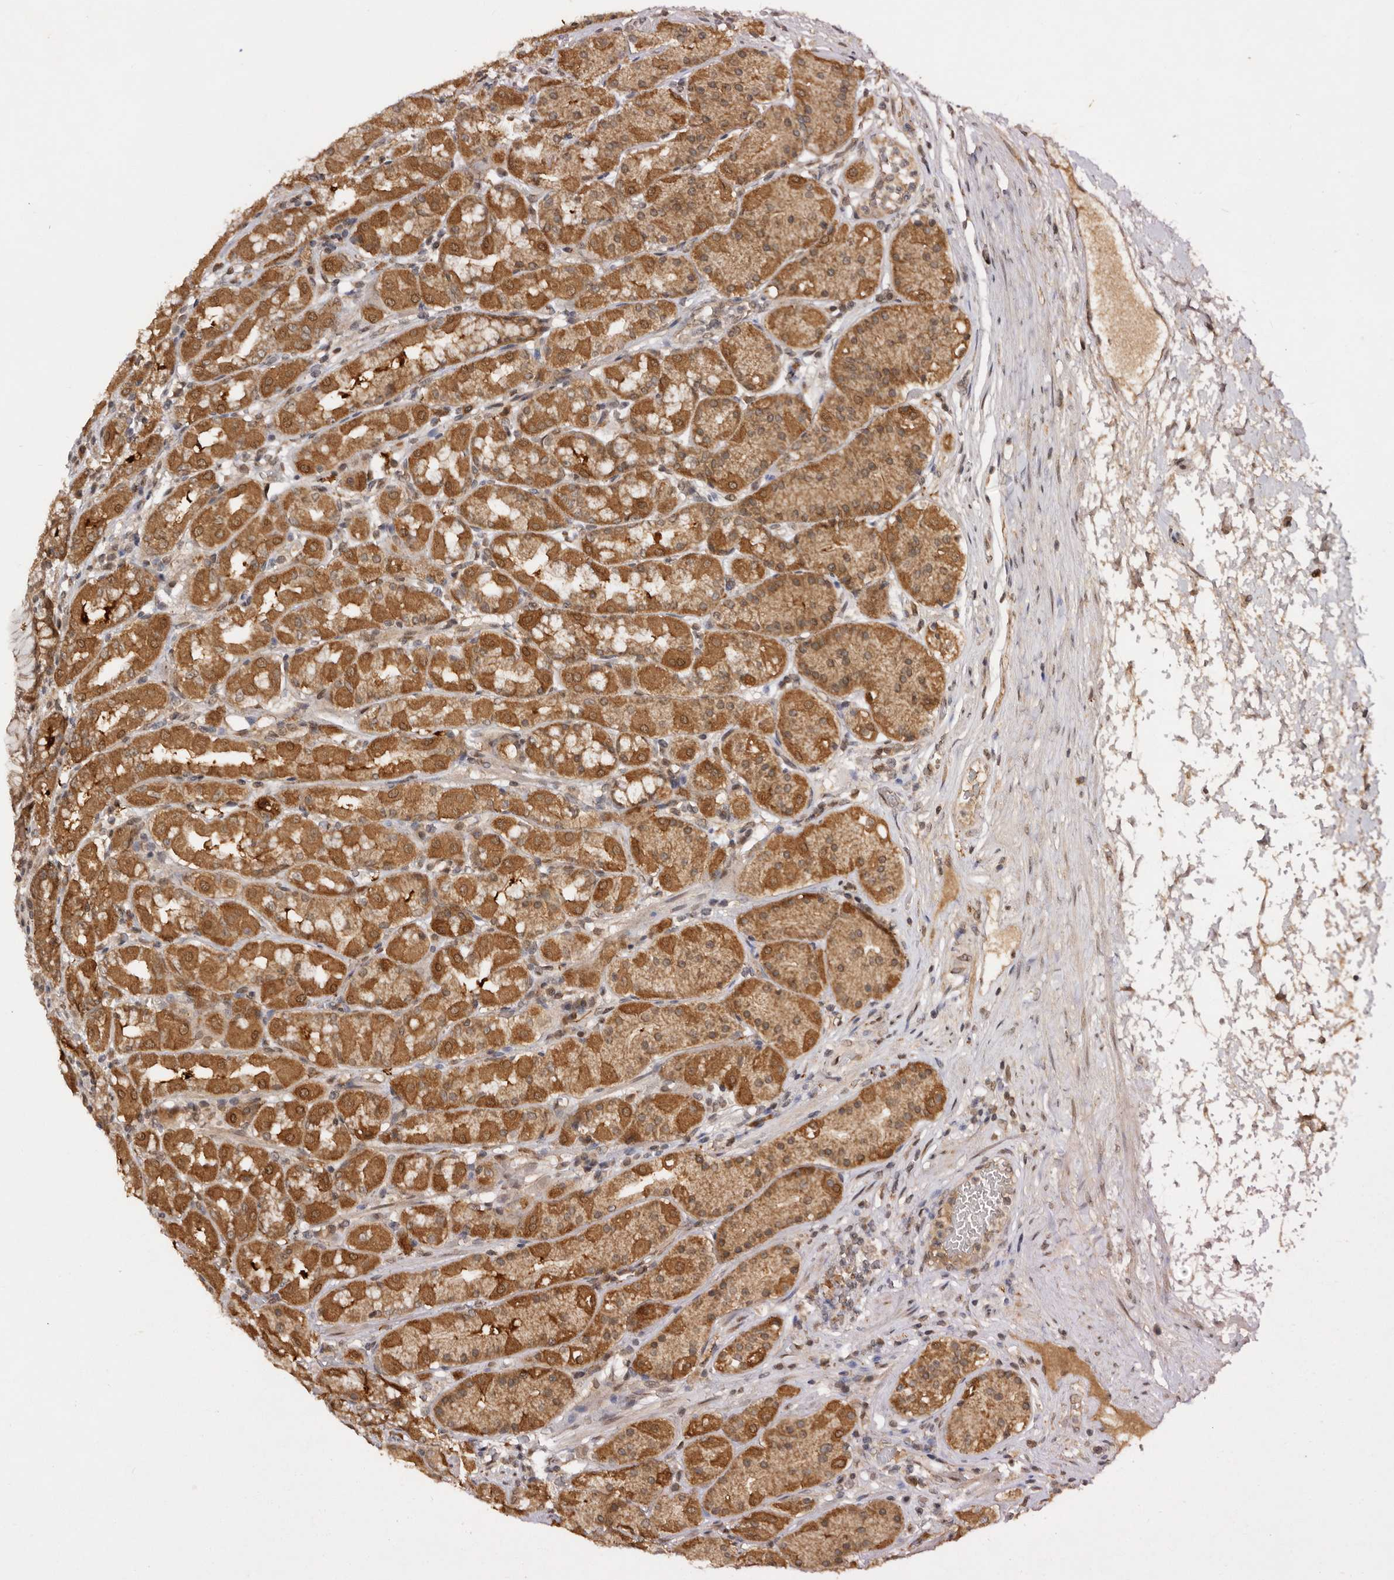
{"staining": {"intensity": "moderate", "quantity": ">75%", "location": "cytoplasmic/membranous,nuclear"}, "tissue": "stomach", "cell_type": "Glandular cells", "image_type": "normal", "snomed": [{"axis": "morphology", "description": "Normal tissue, NOS"}, {"axis": "topography", "description": "Stomach"}, {"axis": "topography", "description": "Stomach, lower"}], "caption": "Benign stomach was stained to show a protein in brown. There is medium levels of moderate cytoplasmic/membranous,nuclear expression in about >75% of glandular cells.", "gene": "TARS2", "patient": {"sex": "female", "age": 56}}